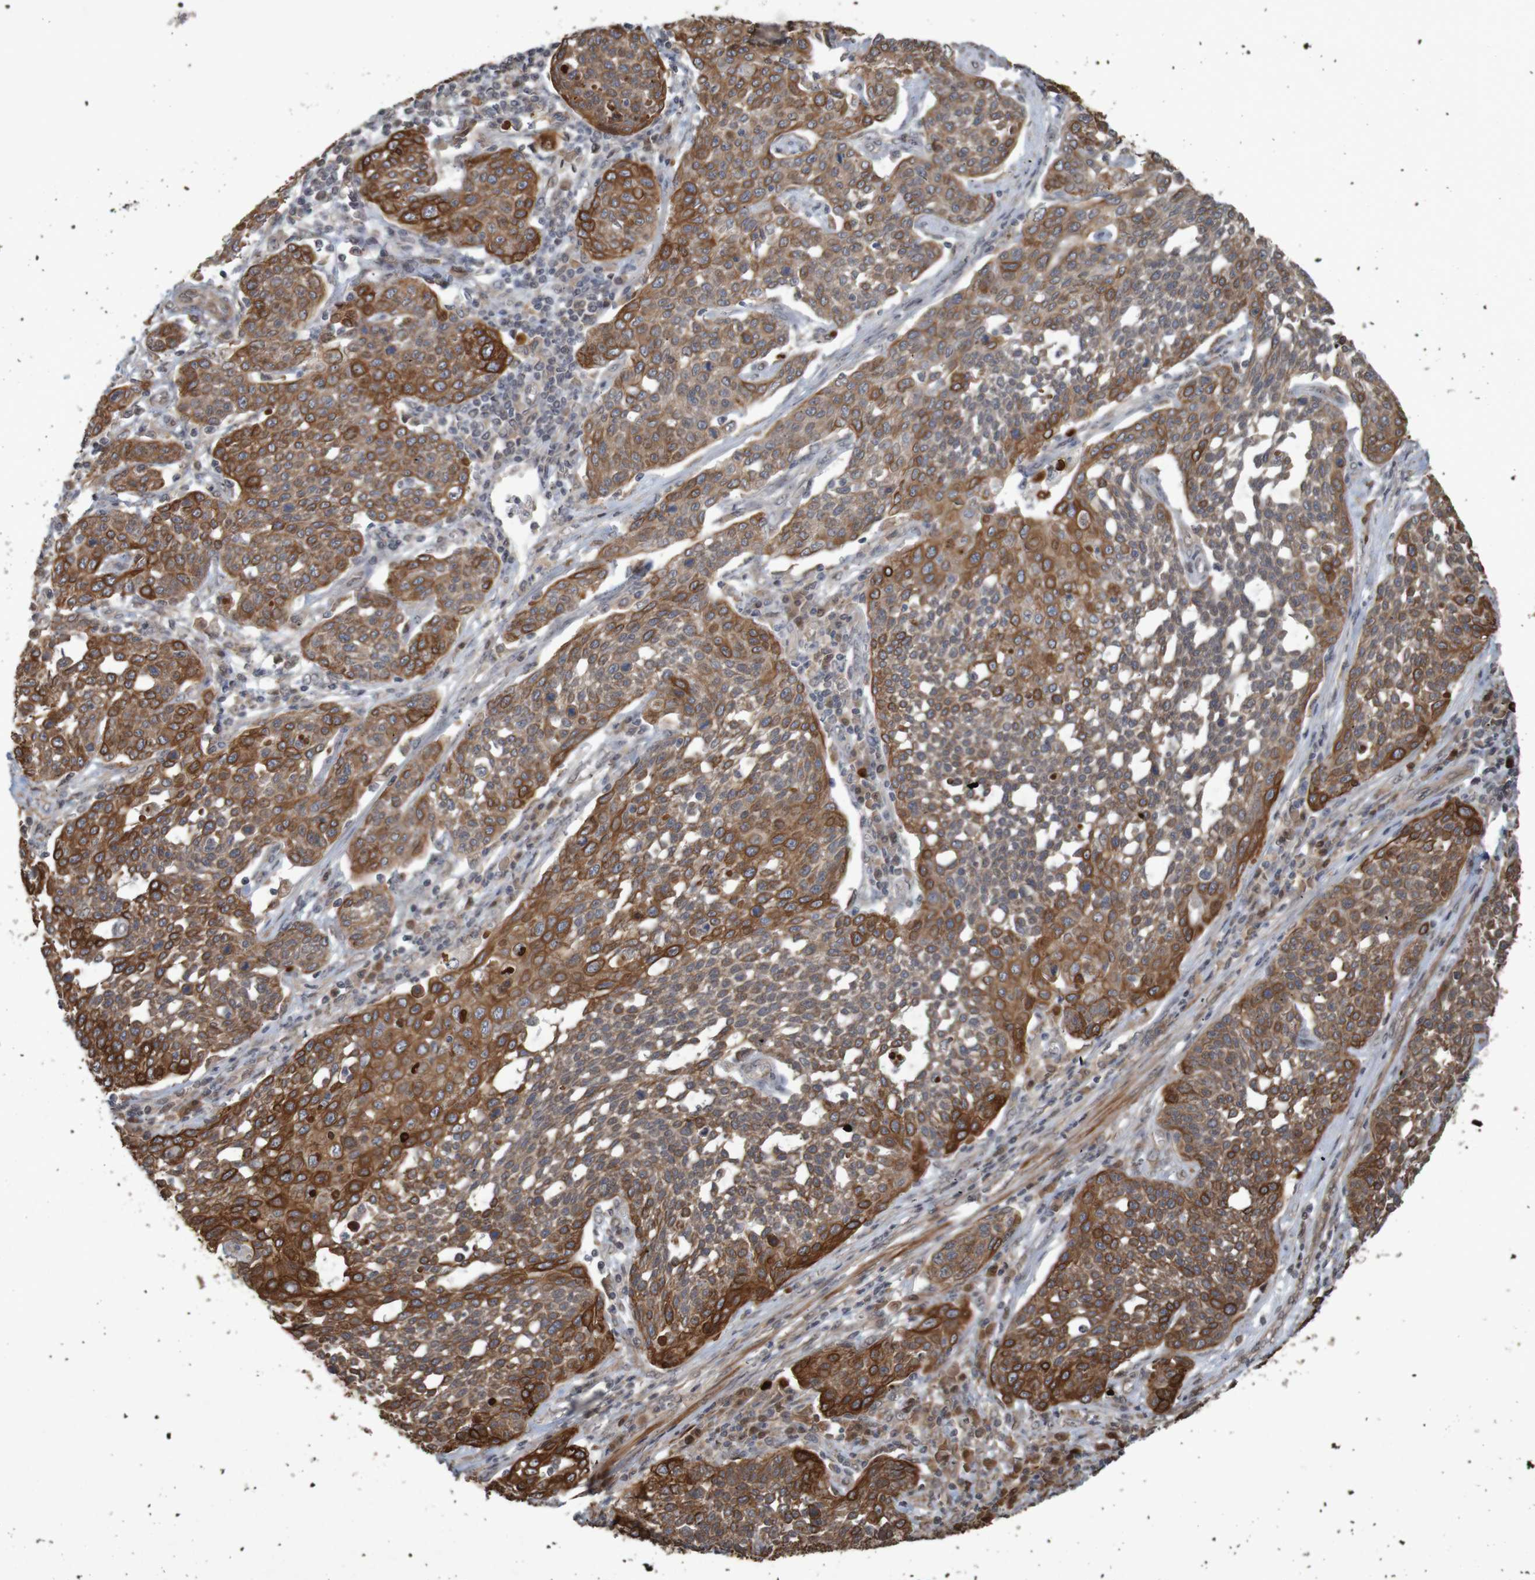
{"staining": {"intensity": "strong", "quantity": ">75%", "location": "cytoplasmic/membranous"}, "tissue": "cervical cancer", "cell_type": "Tumor cells", "image_type": "cancer", "snomed": [{"axis": "morphology", "description": "Squamous cell carcinoma, NOS"}, {"axis": "topography", "description": "Cervix"}], "caption": "Brown immunohistochemical staining in cervical squamous cell carcinoma exhibits strong cytoplasmic/membranous expression in approximately >75% of tumor cells.", "gene": "ARHGEF11", "patient": {"sex": "female", "age": 34}}